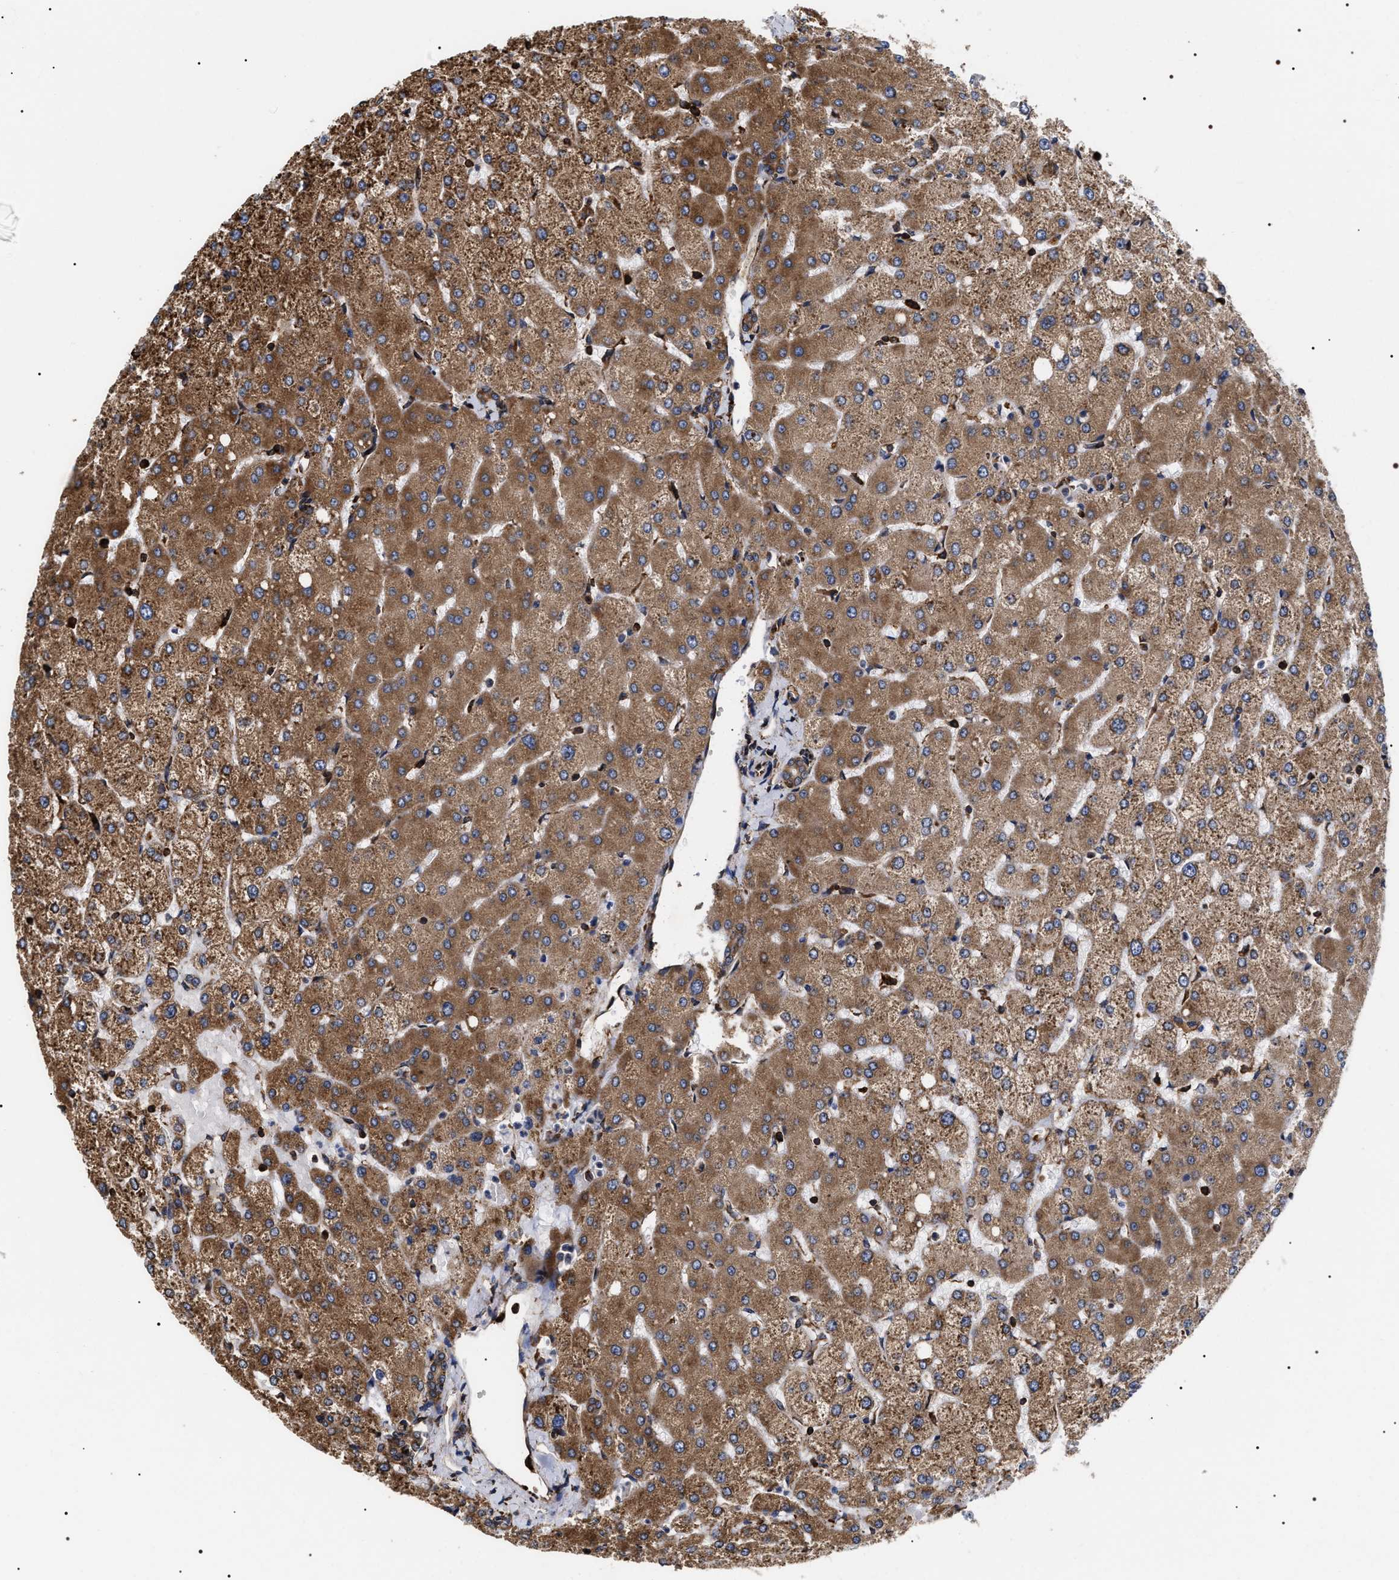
{"staining": {"intensity": "moderate", "quantity": ">75%", "location": "cytoplasmic/membranous"}, "tissue": "liver", "cell_type": "Cholangiocytes", "image_type": "normal", "snomed": [{"axis": "morphology", "description": "Normal tissue, NOS"}, {"axis": "topography", "description": "Liver"}], "caption": "High-magnification brightfield microscopy of benign liver stained with DAB (brown) and counterstained with hematoxylin (blue). cholangiocytes exhibit moderate cytoplasmic/membranous staining is identified in about>75% of cells.", "gene": "SERBP1", "patient": {"sex": "female", "age": 54}}